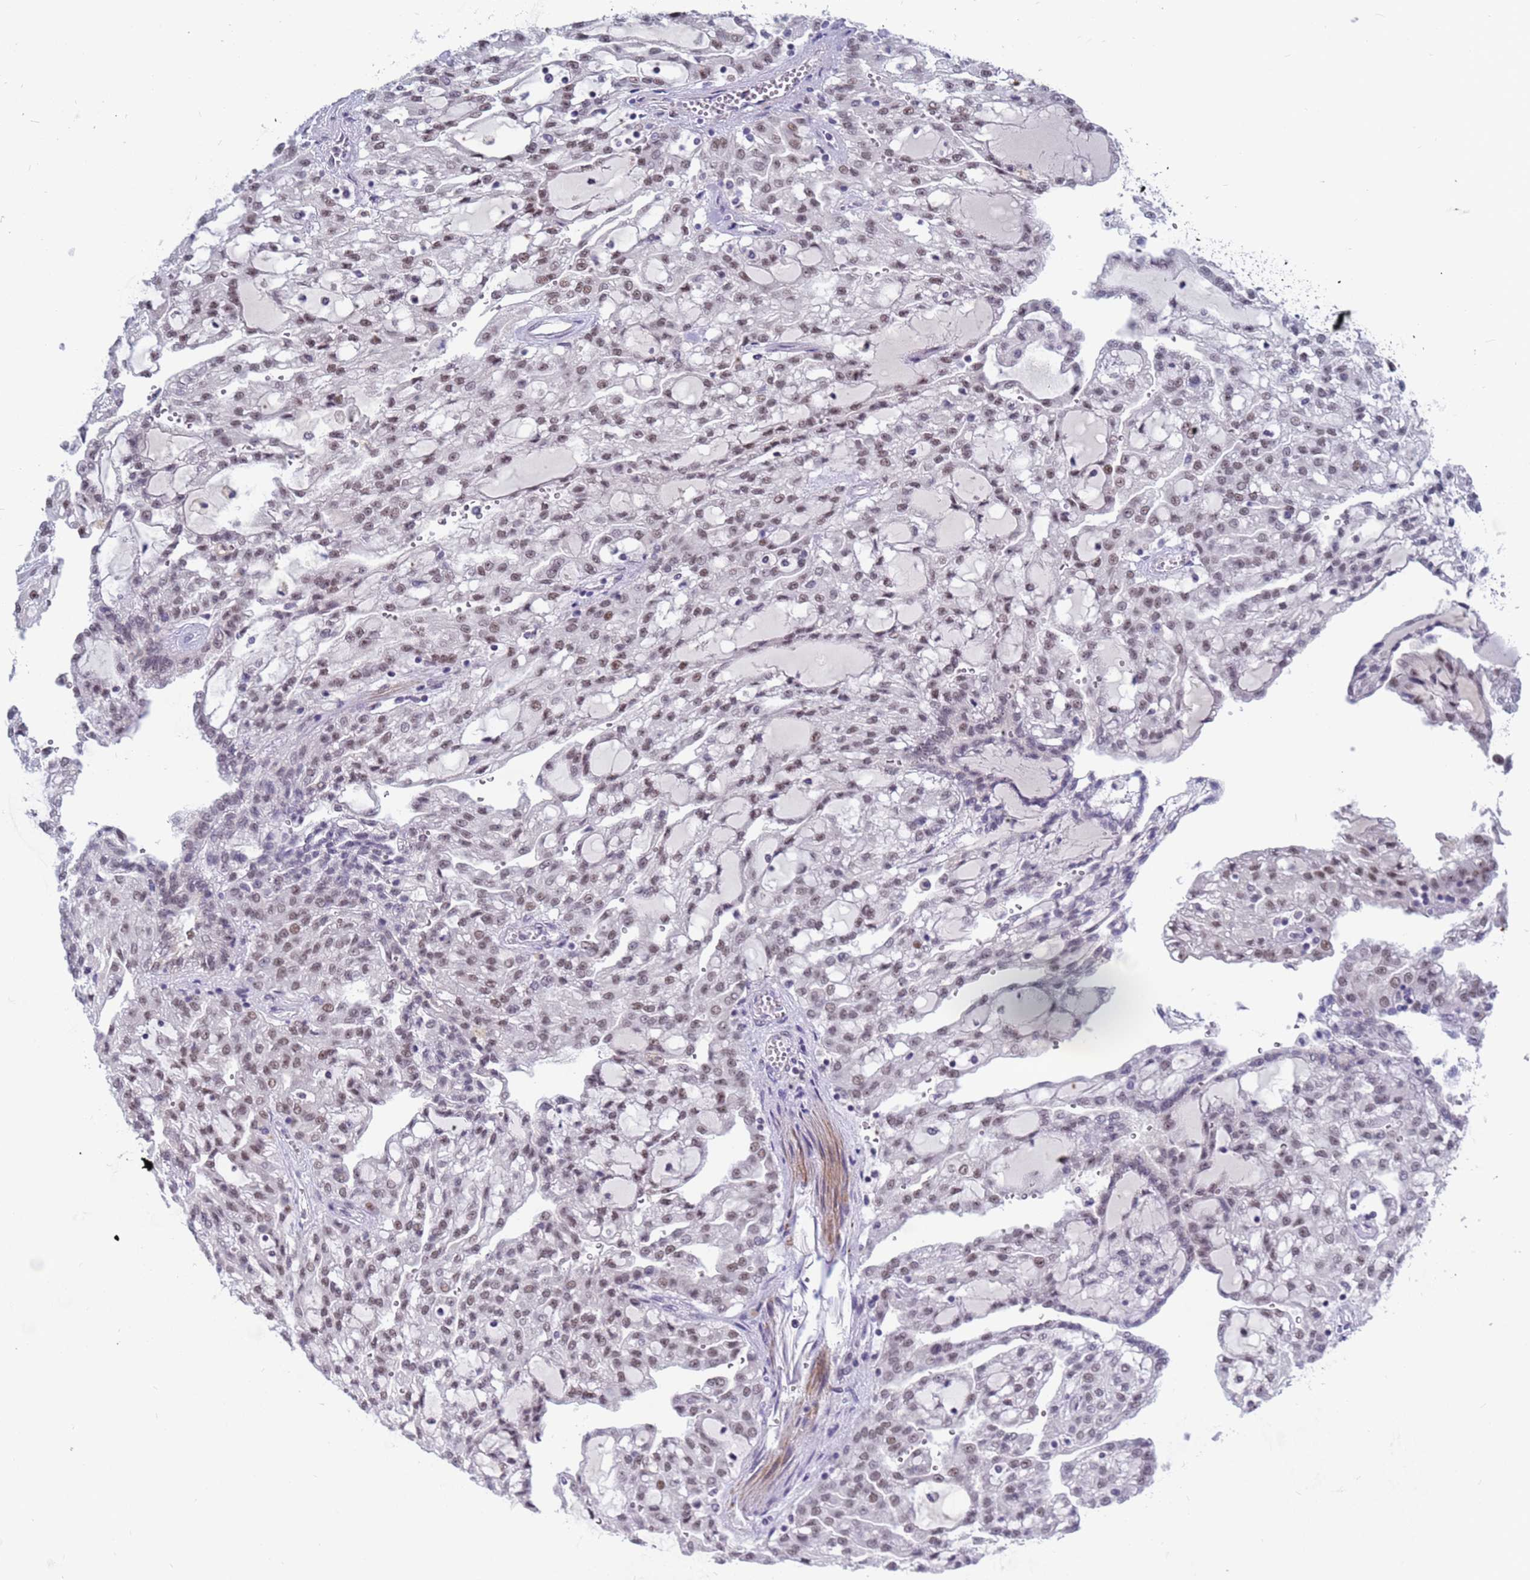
{"staining": {"intensity": "weak", "quantity": ">75%", "location": "nuclear"}, "tissue": "renal cancer", "cell_type": "Tumor cells", "image_type": "cancer", "snomed": [{"axis": "morphology", "description": "Adenocarcinoma, NOS"}, {"axis": "topography", "description": "Kidney"}], "caption": "Human renal cancer (adenocarcinoma) stained for a protein (brown) displays weak nuclear positive expression in about >75% of tumor cells.", "gene": "CXorf65", "patient": {"sex": "male", "age": 63}}